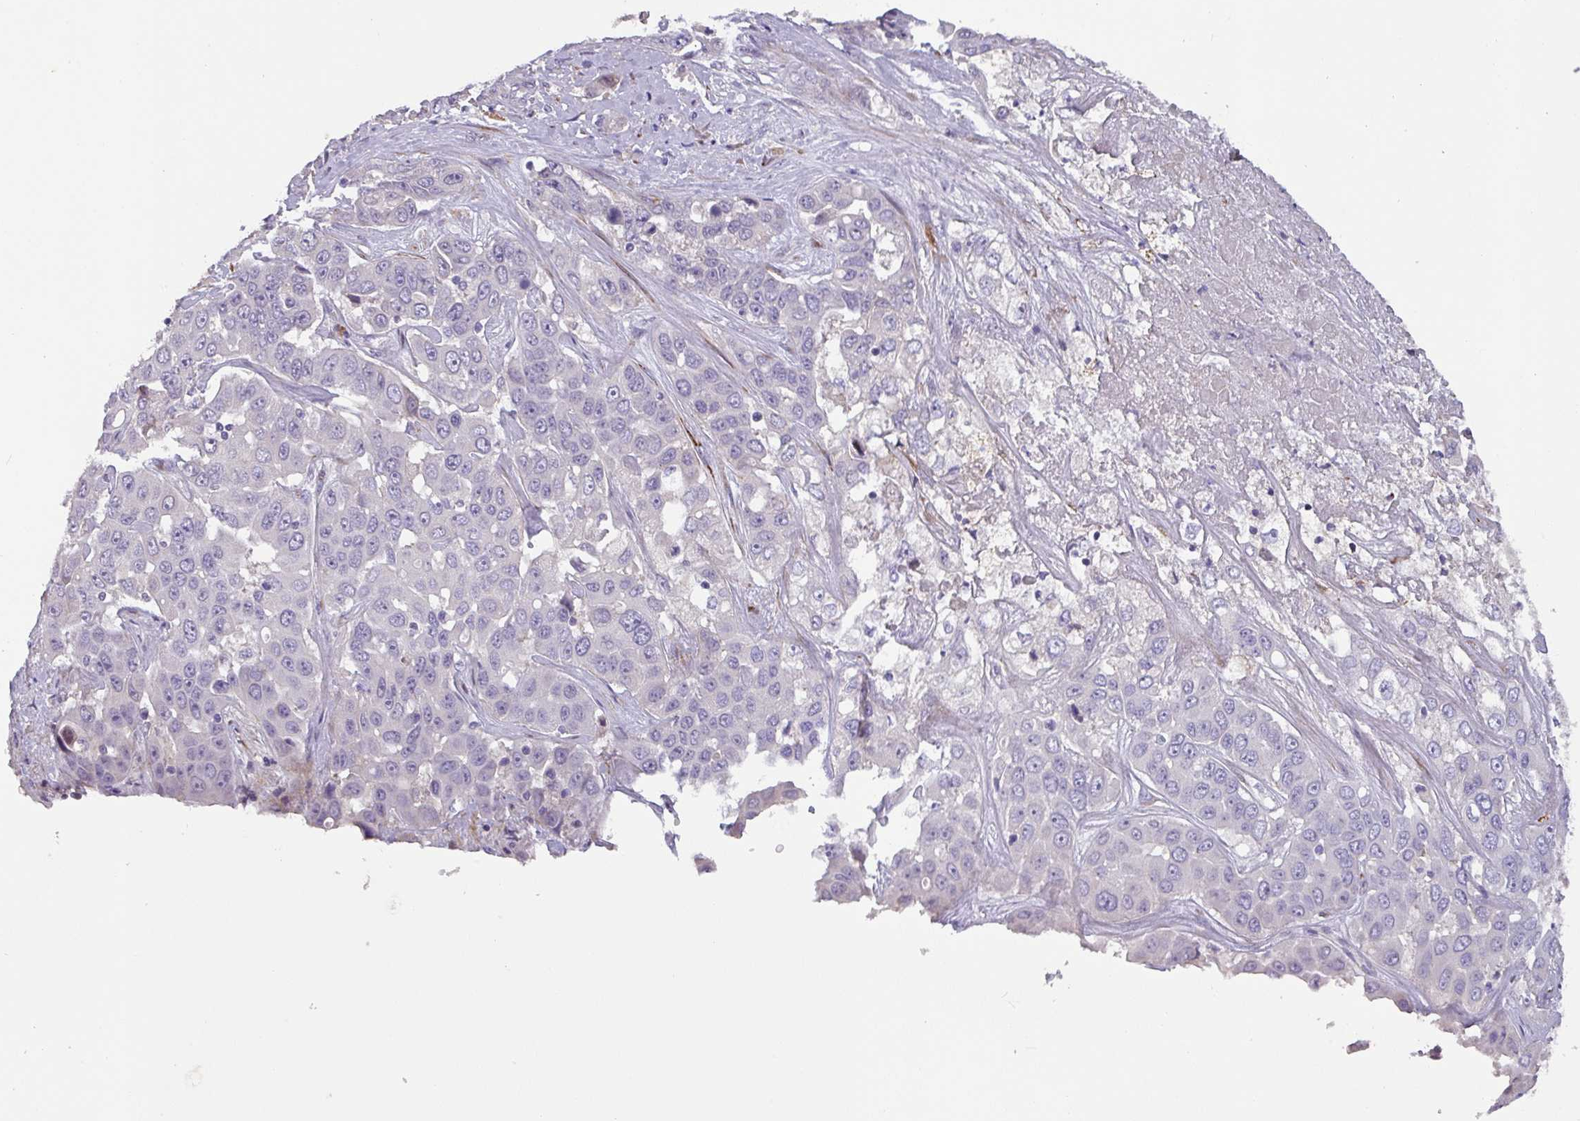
{"staining": {"intensity": "negative", "quantity": "none", "location": "none"}, "tissue": "liver cancer", "cell_type": "Tumor cells", "image_type": "cancer", "snomed": [{"axis": "morphology", "description": "Cholangiocarcinoma"}, {"axis": "topography", "description": "Liver"}], "caption": "The histopathology image shows no staining of tumor cells in liver cholangiocarcinoma.", "gene": "KLHL3", "patient": {"sex": "female", "age": 52}}